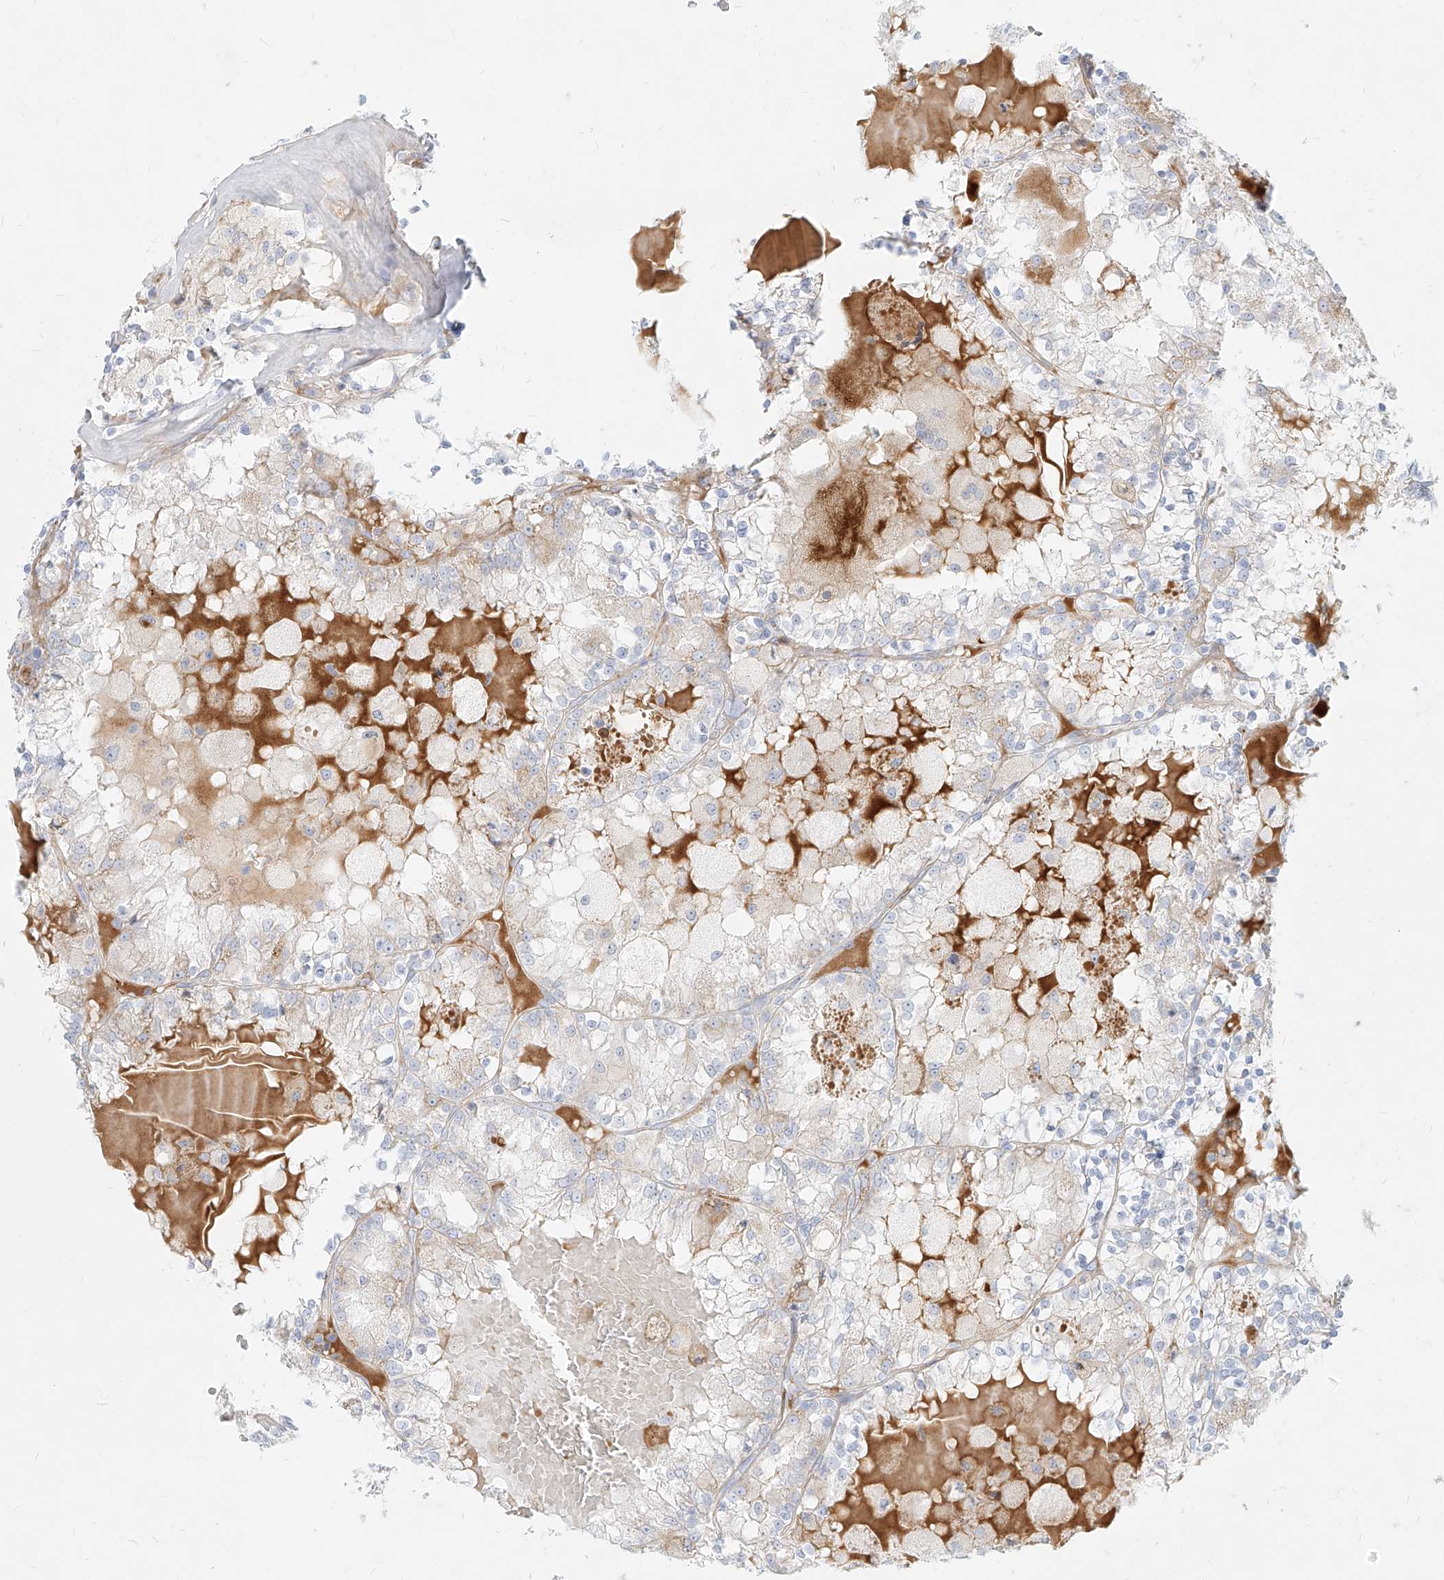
{"staining": {"intensity": "negative", "quantity": "none", "location": "none"}, "tissue": "renal cancer", "cell_type": "Tumor cells", "image_type": "cancer", "snomed": [{"axis": "morphology", "description": "Adenocarcinoma, NOS"}, {"axis": "topography", "description": "Kidney"}], "caption": "Adenocarcinoma (renal) stained for a protein using IHC reveals no staining tumor cells.", "gene": "MTX2", "patient": {"sex": "female", "age": 56}}